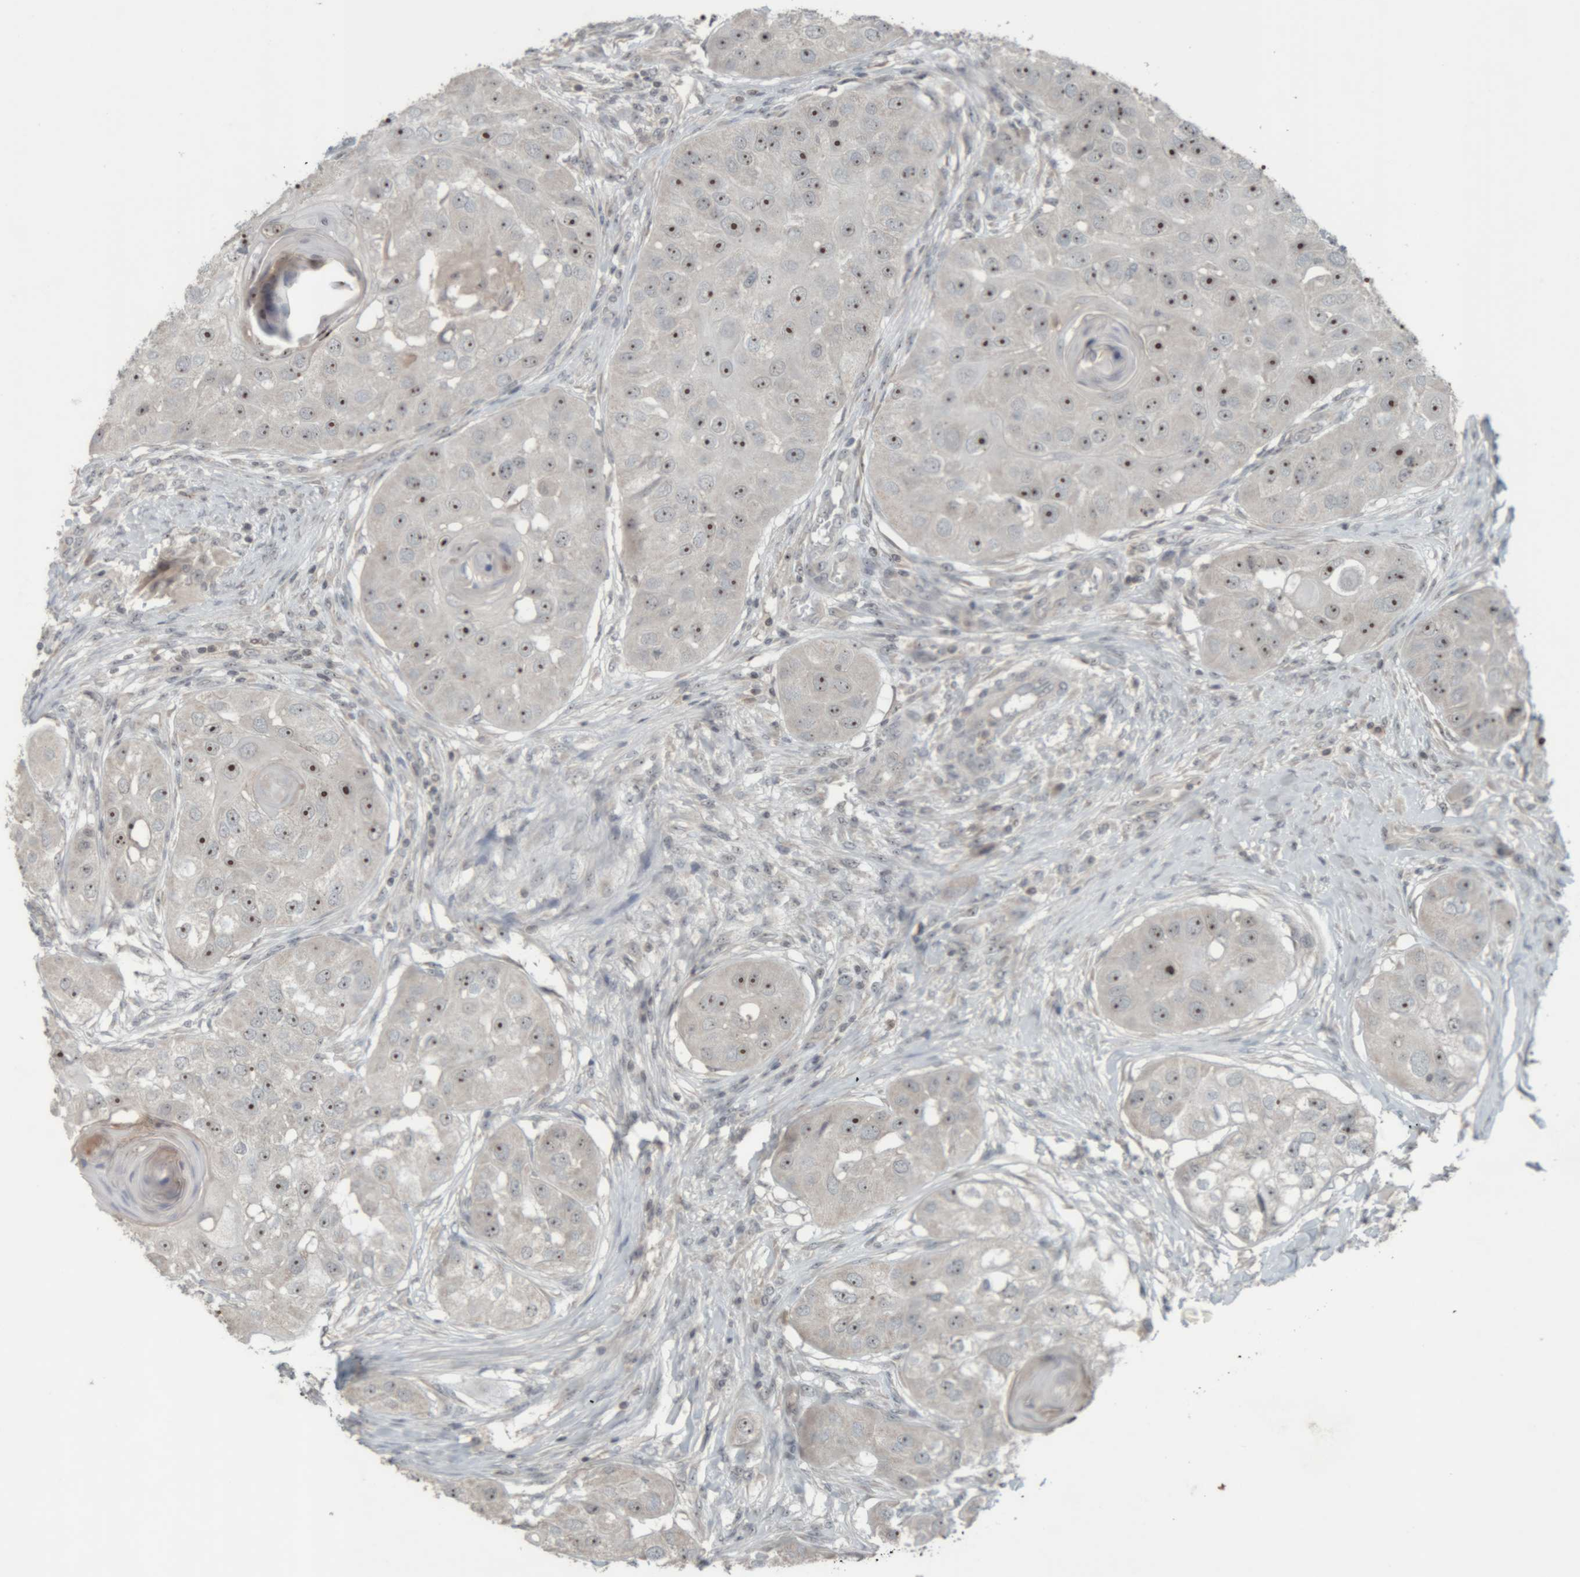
{"staining": {"intensity": "strong", "quantity": ">75%", "location": "nuclear"}, "tissue": "head and neck cancer", "cell_type": "Tumor cells", "image_type": "cancer", "snomed": [{"axis": "morphology", "description": "Normal tissue, NOS"}, {"axis": "morphology", "description": "Squamous cell carcinoma, NOS"}, {"axis": "topography", "description": "Skeletal muscle"}, {"axis": "topography", "description": "Head-Neck"}], "caption": "This micrograph demonstrates immunohistochemistry staining of head and neck squamous cell carcinoma, with high strong nuclear positivity in about >75% of tumor cells.", "gene": "RPF1", "patient": {"sex": "male", "age": 51}}